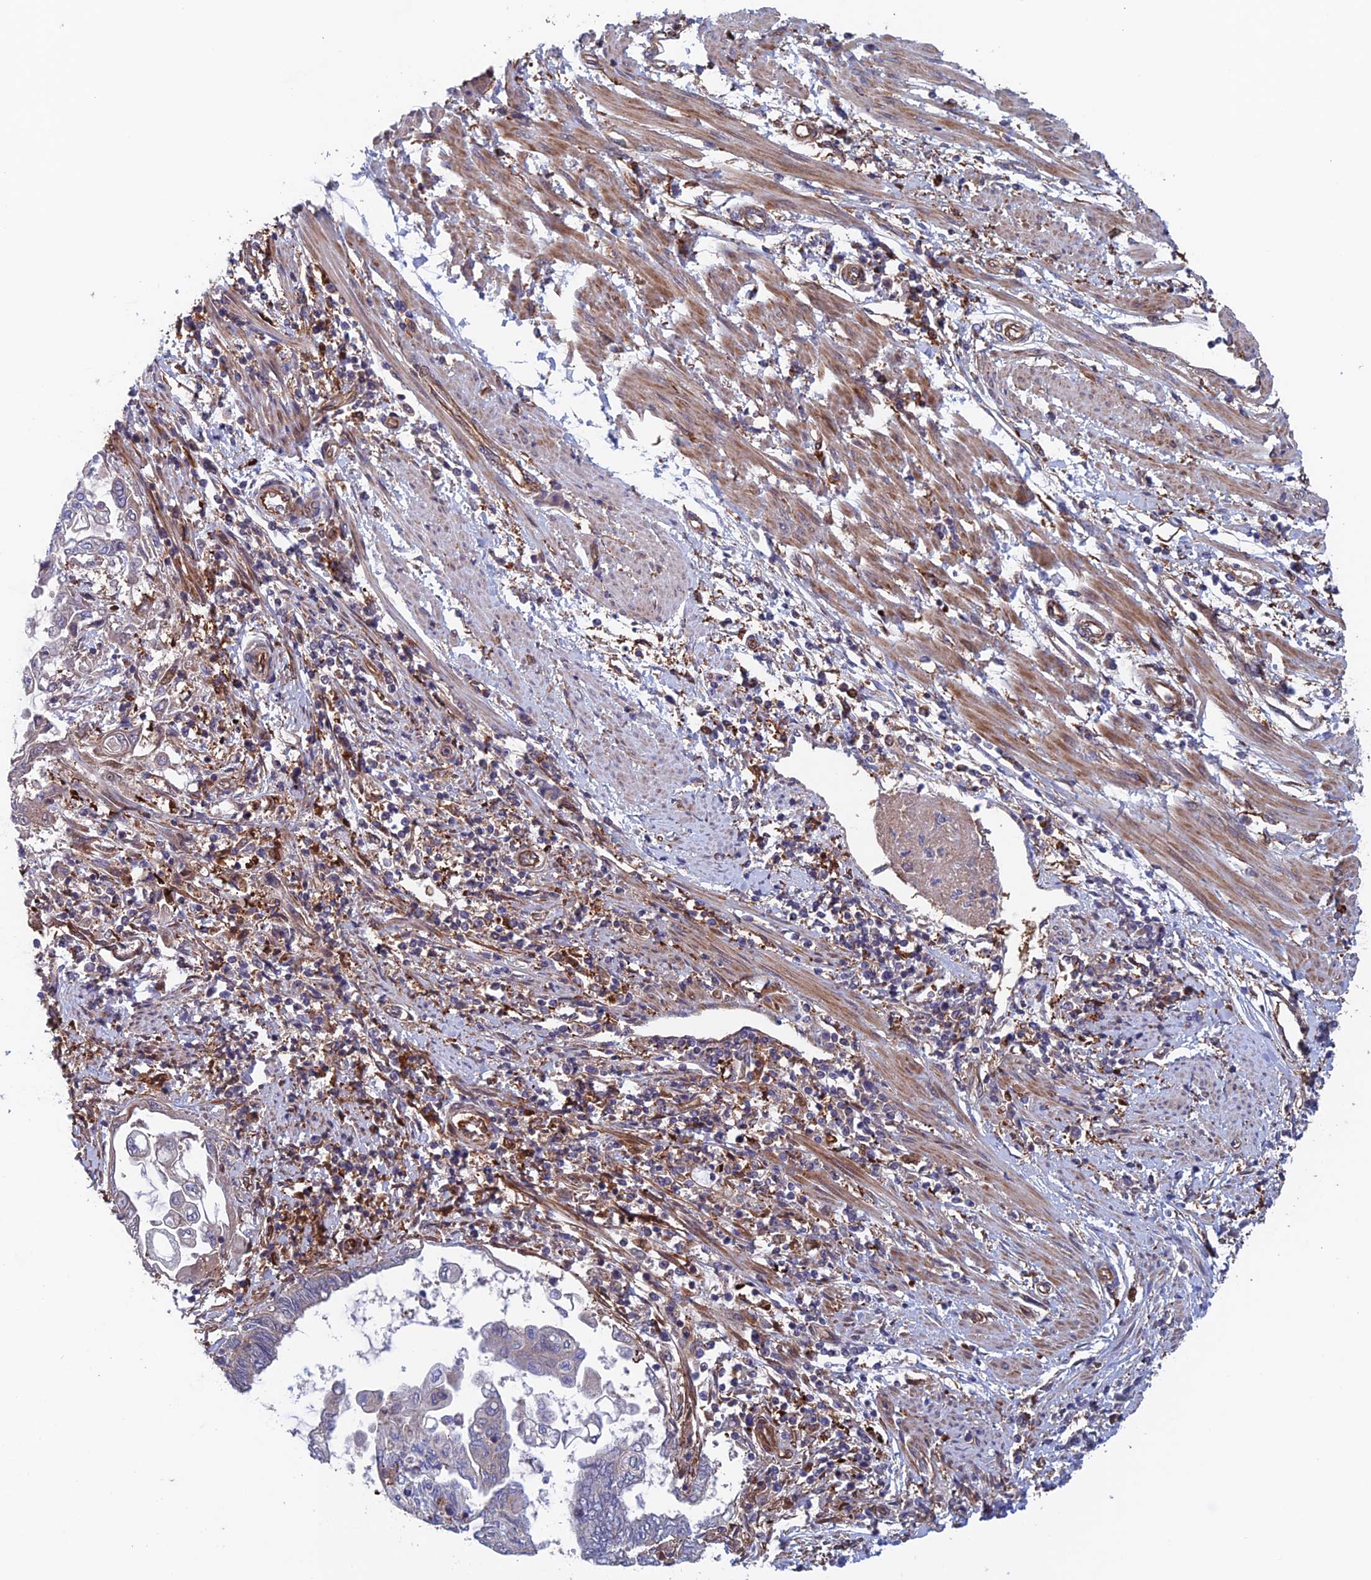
{"staining": {"intensity": "negative", "quantity": "none", "location": "none"}, "tissue": "endometrial cancer", "cell_type": "Tumor cells", "image_type": "cancer", "snomed": [{"axis": "morphology", "description": "Adenocarcinoma, NOS"}, {"axis": "topography", "description": "Uterus"}, {"axis": "topography", "description": "Endometrium"}], "caption": "Histopathology image shows no protein expression in tumor cells of endometrial cancer (adenocarcinoma) tissue.", "gene": "NUDT16L1", "patient": {"sex": "female", "age": 70}}